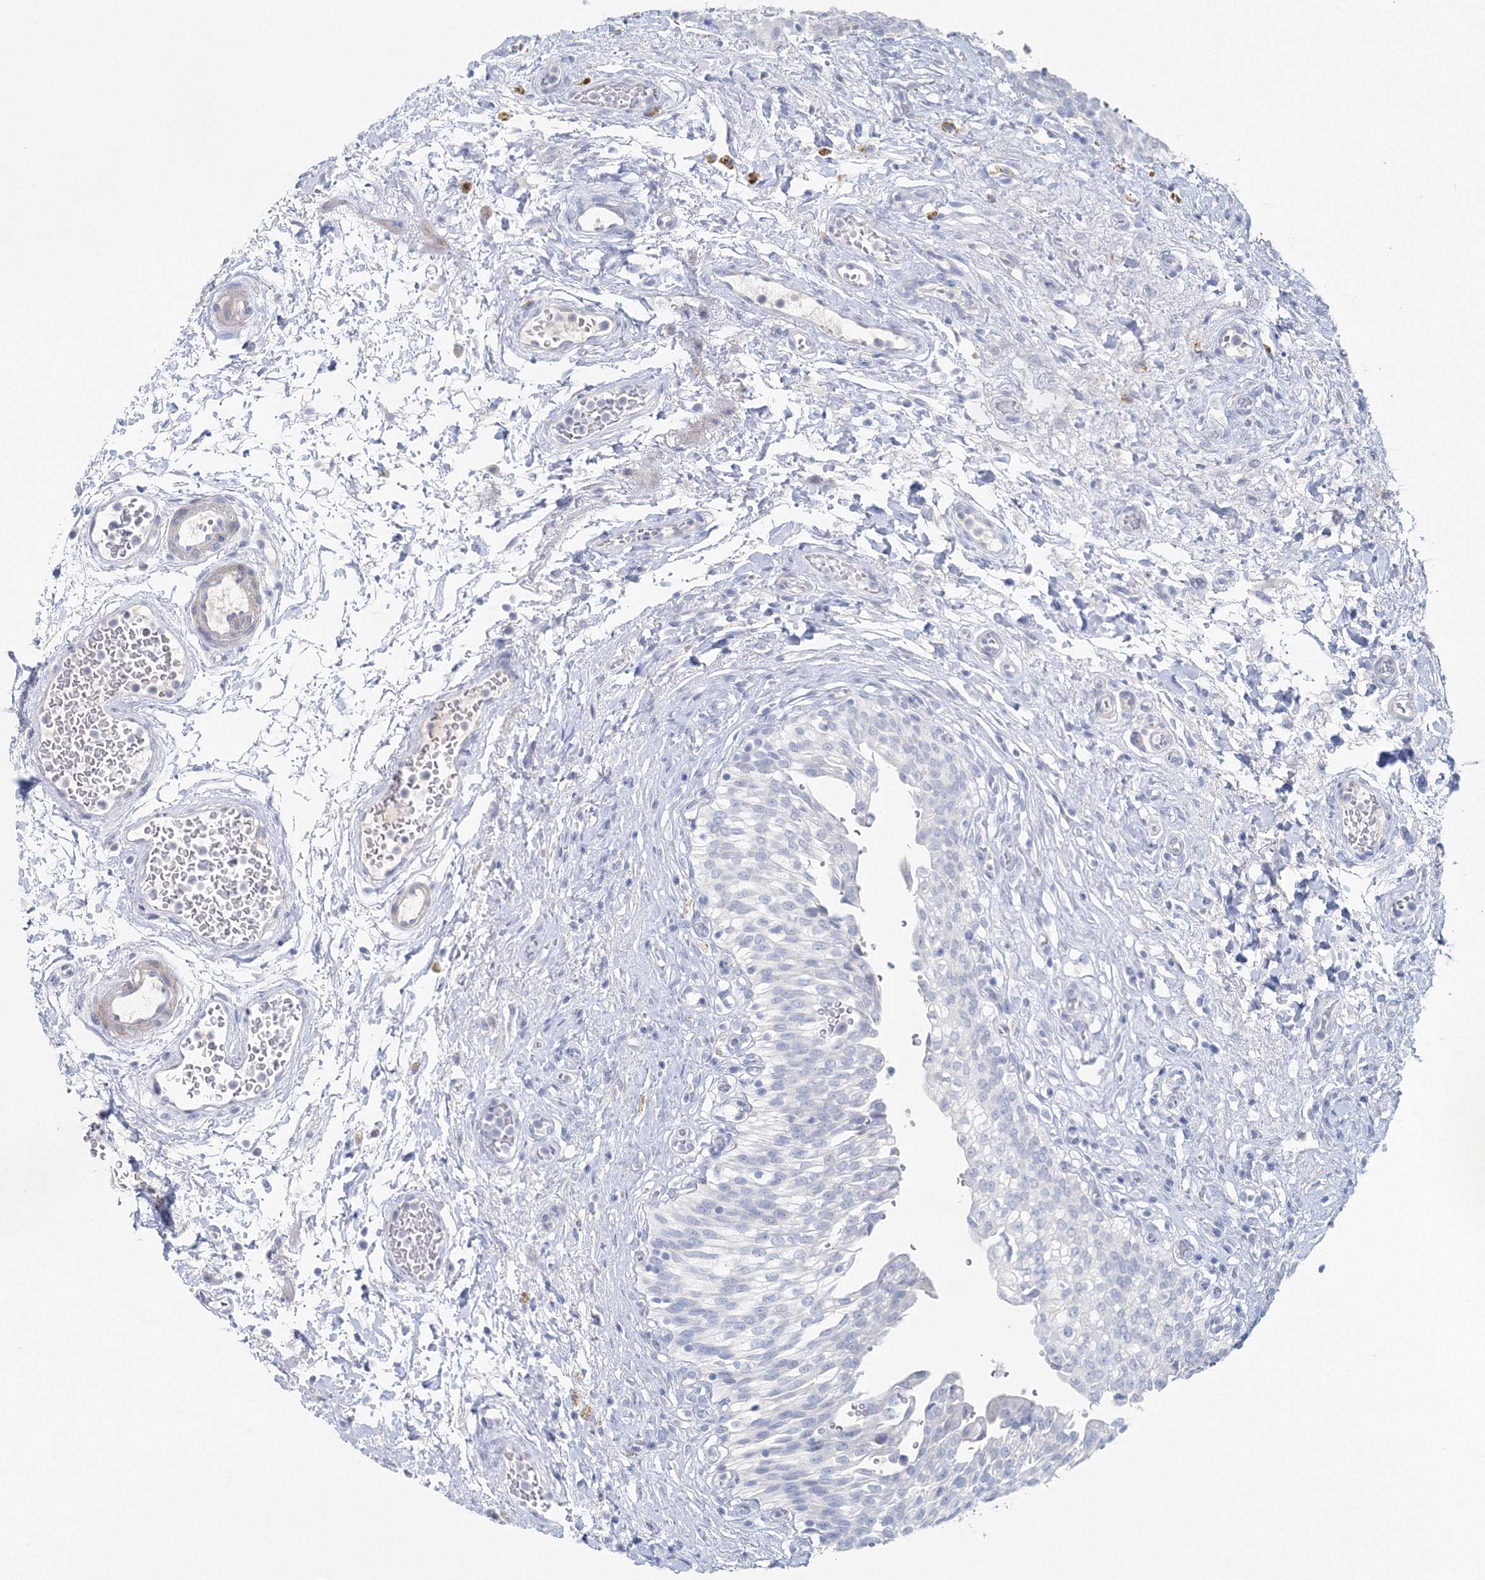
{"staining": {"intensity": "negative", "quantity": "none", "location": "none"}, "tissue": "urinary bladder", "cell_type": "Urothelial cells", "image_type": "normal", "snomed": [{"axis": "morphology", "description": "Urothelial carcinoma, High grade"}, {"axis": "topography", "description": "Urinary bladder"}], "caption": "Urinary bladder was stained to show a protein in brown. There is no significant staining in urothelial cells.", "gene": "GCKR", "patient": {"sex": "male", "age": 46}}